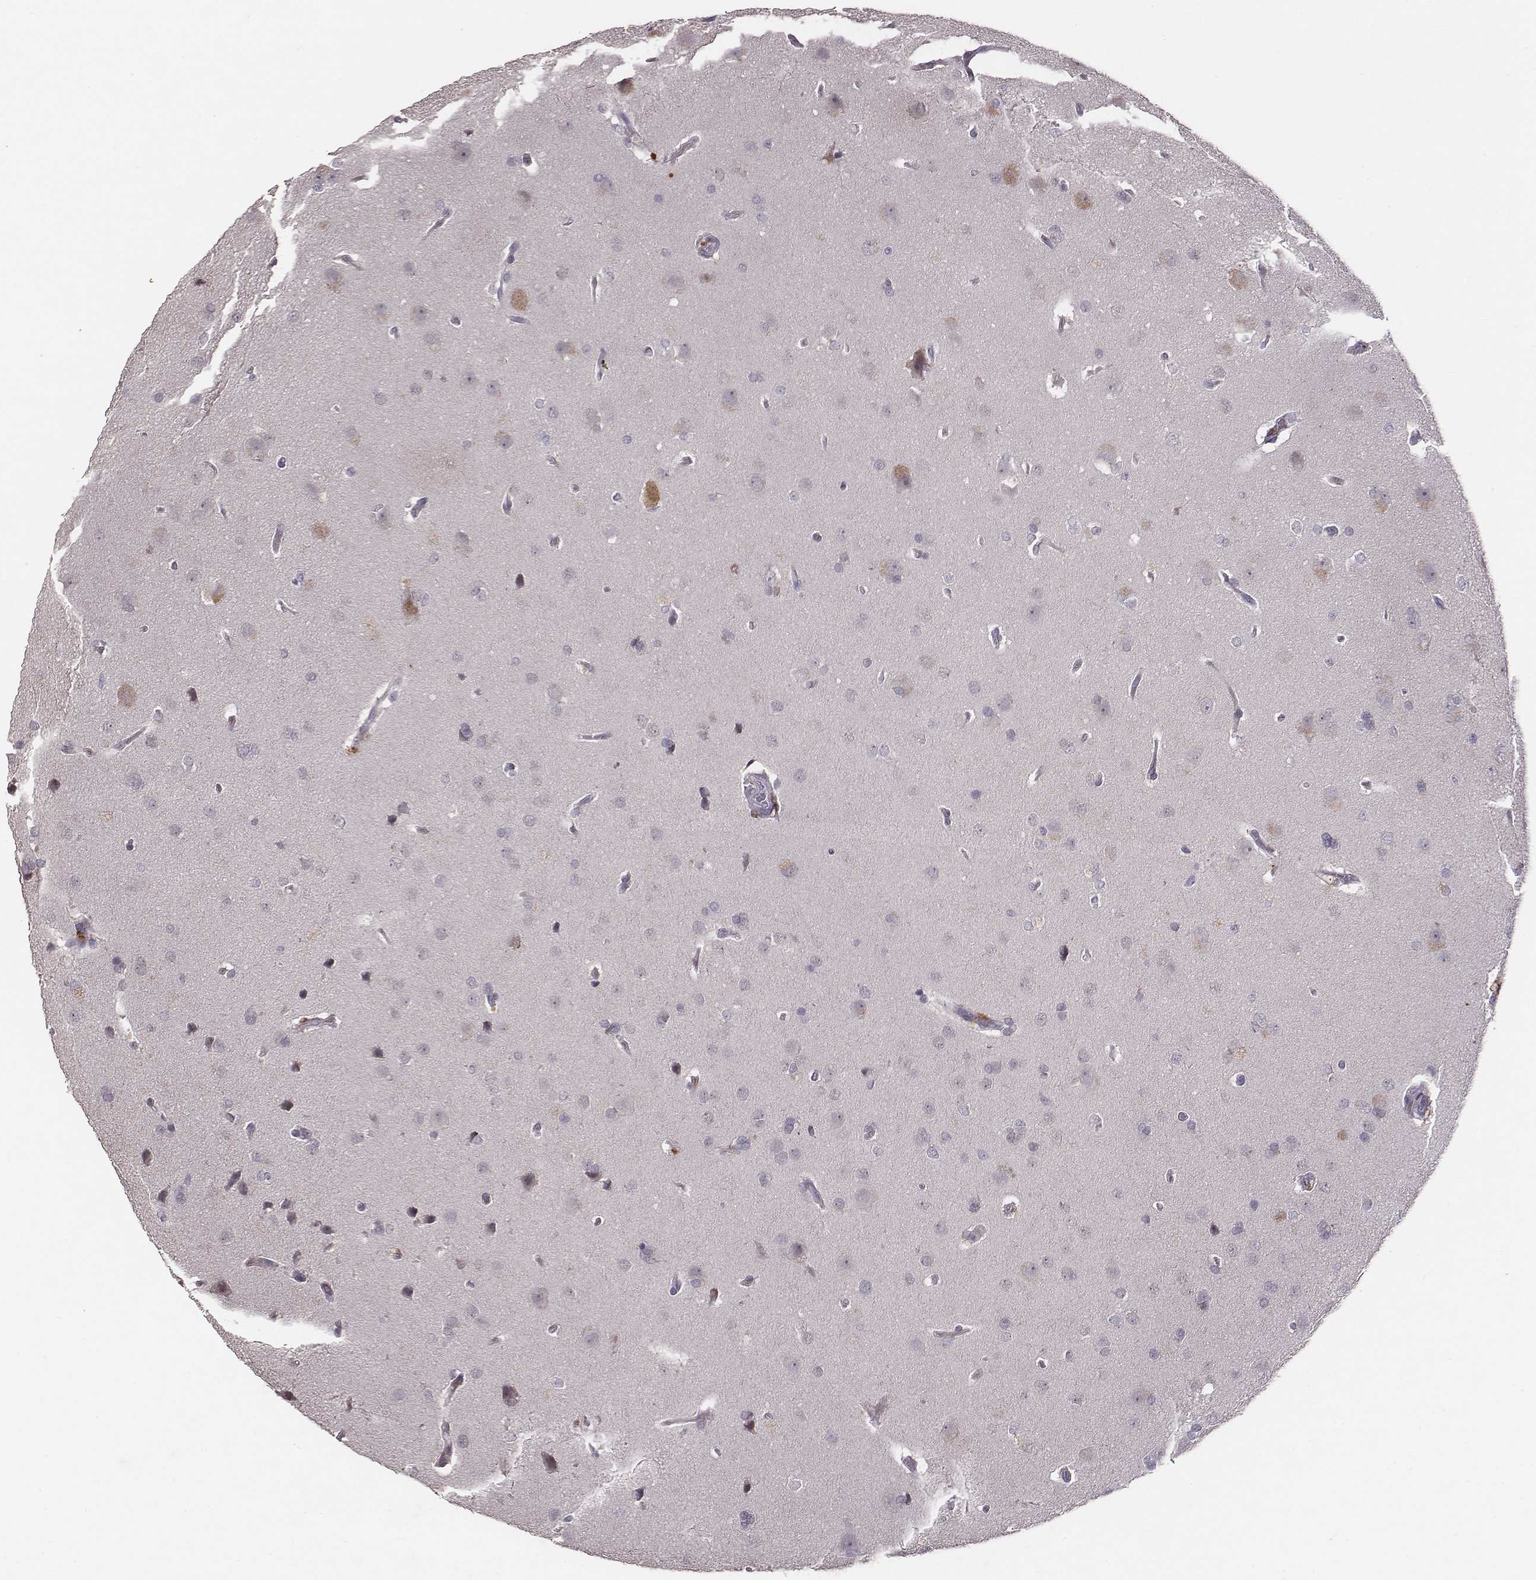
{"staining": {"intensity": "negative", "quantity": "none", "location": "none"}, "tissue": "glioma", "cell_type": "Tumor cells", "image_type": "cancer", "snomed": [{"axis": "morphology", "description": "Glioma, malignant, Low grade"}, {"axis": "topography", "description": "Brain"}], "caption": "Immunohistochemical staining of human malignant low-grade glioma displays no significant expression in tumor cells. (DAB (3,3'-diaminobenzidine) immunohistochemistry with hematoxylin counter stain).", "gene": "SLC22A6", "patient": {"sex": "female", "age": 54}}